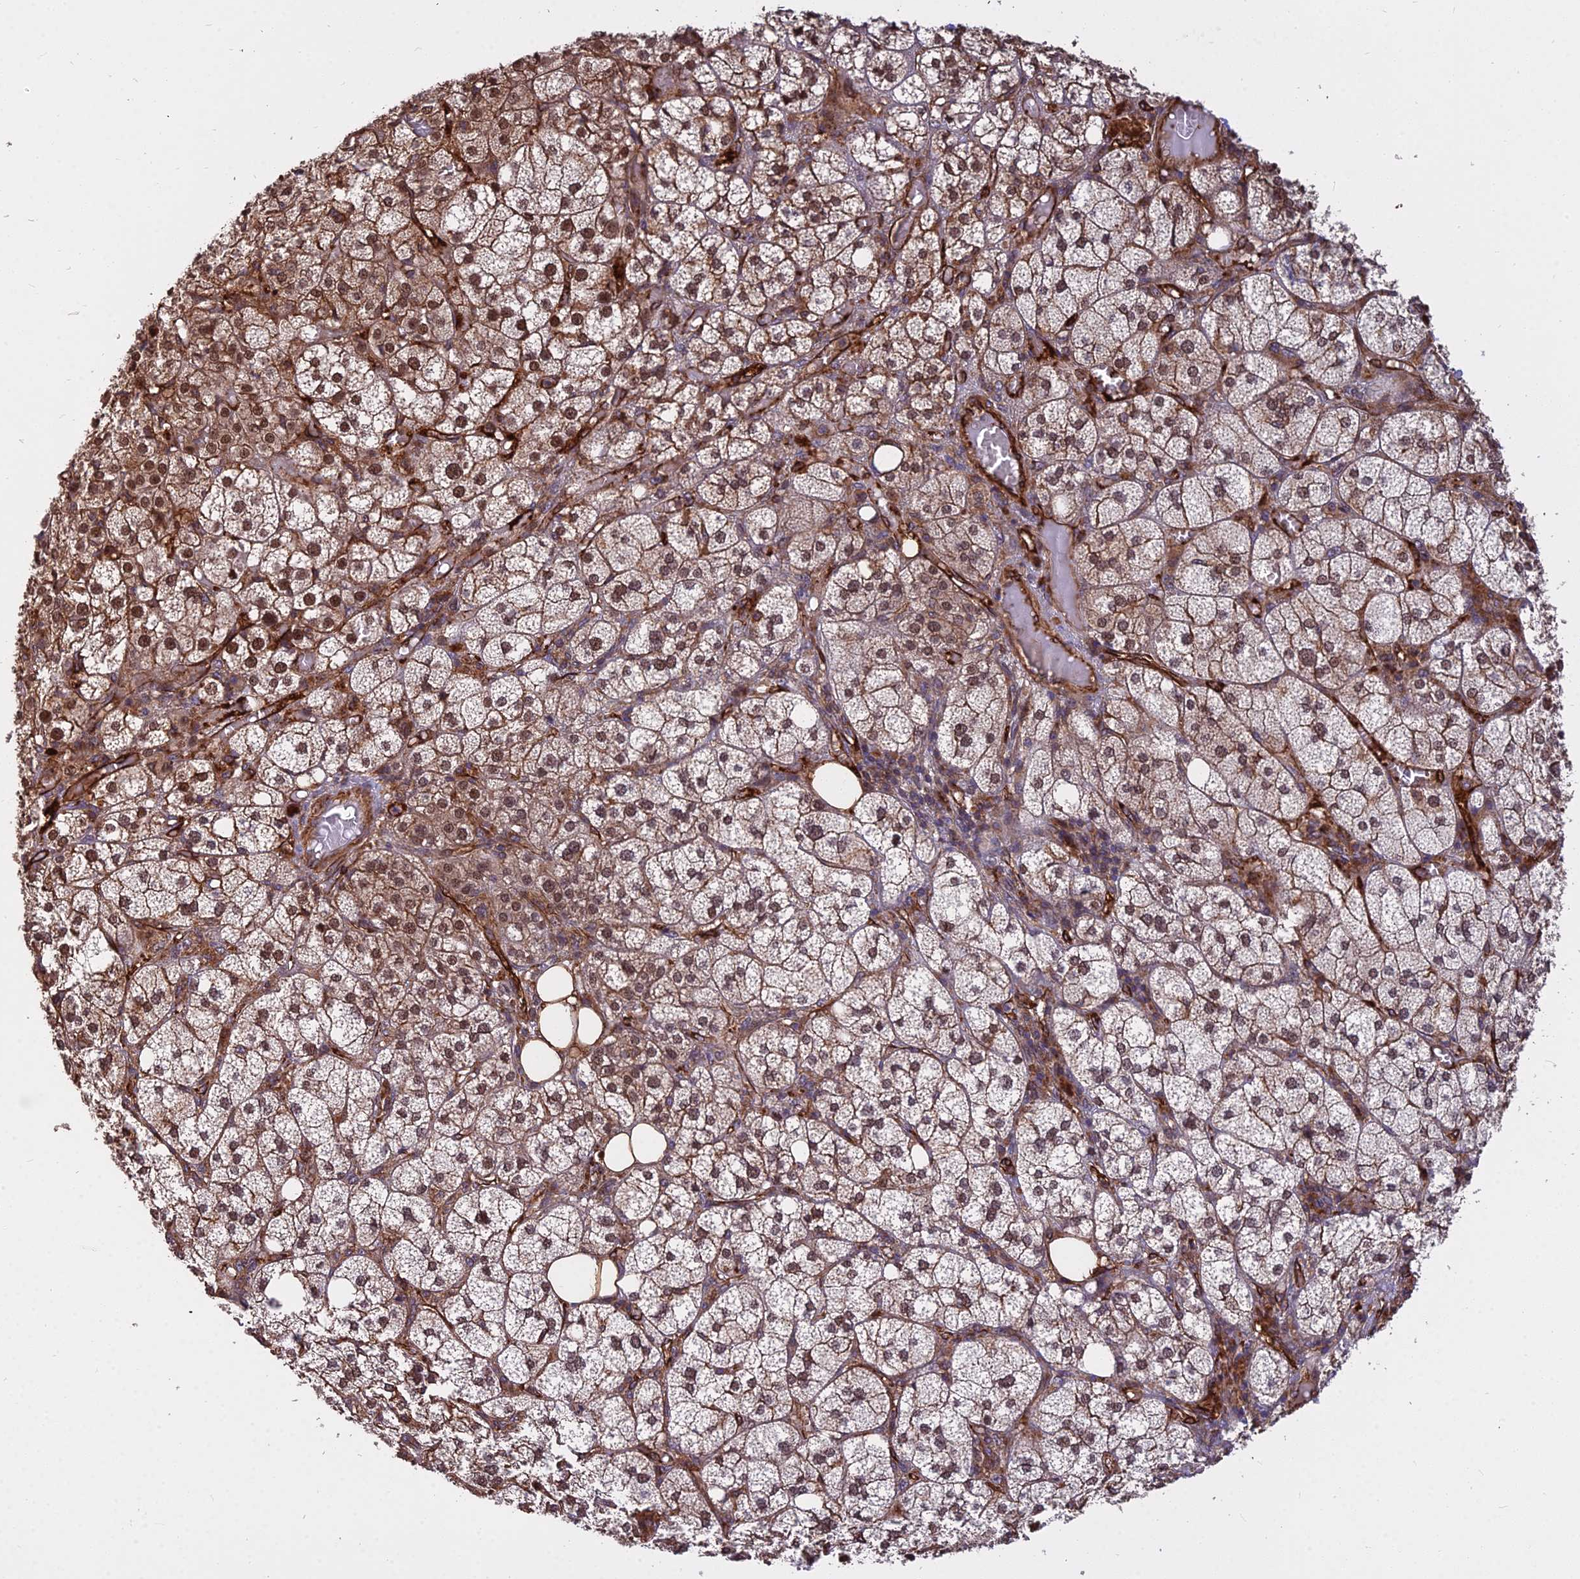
{"staining": {"intensity": "moderate", "quantity": ">75%", "location": "cytoplasmic/membranous,nuclear"}, "tissue": "adrenal gland", "cell_type": "Glandular cells", "image_type": "normal", "snomed": [{"axis": "morphology", "description": "Normal tissue, NOS"}, {"axis": "topography", "description": "Adrenal gland"}], "caption": "This photomicrograph reveals normal adrenal gland stained with immunohistochemistry to label a protein in brown. The cytoplasmic/membranous,nuclear of glandular cells show moderate positivity for the protein. Nuclei are counter-stained blue.", "gene": "TCEA3", "patient": {"sex": "female", "age": 61}}